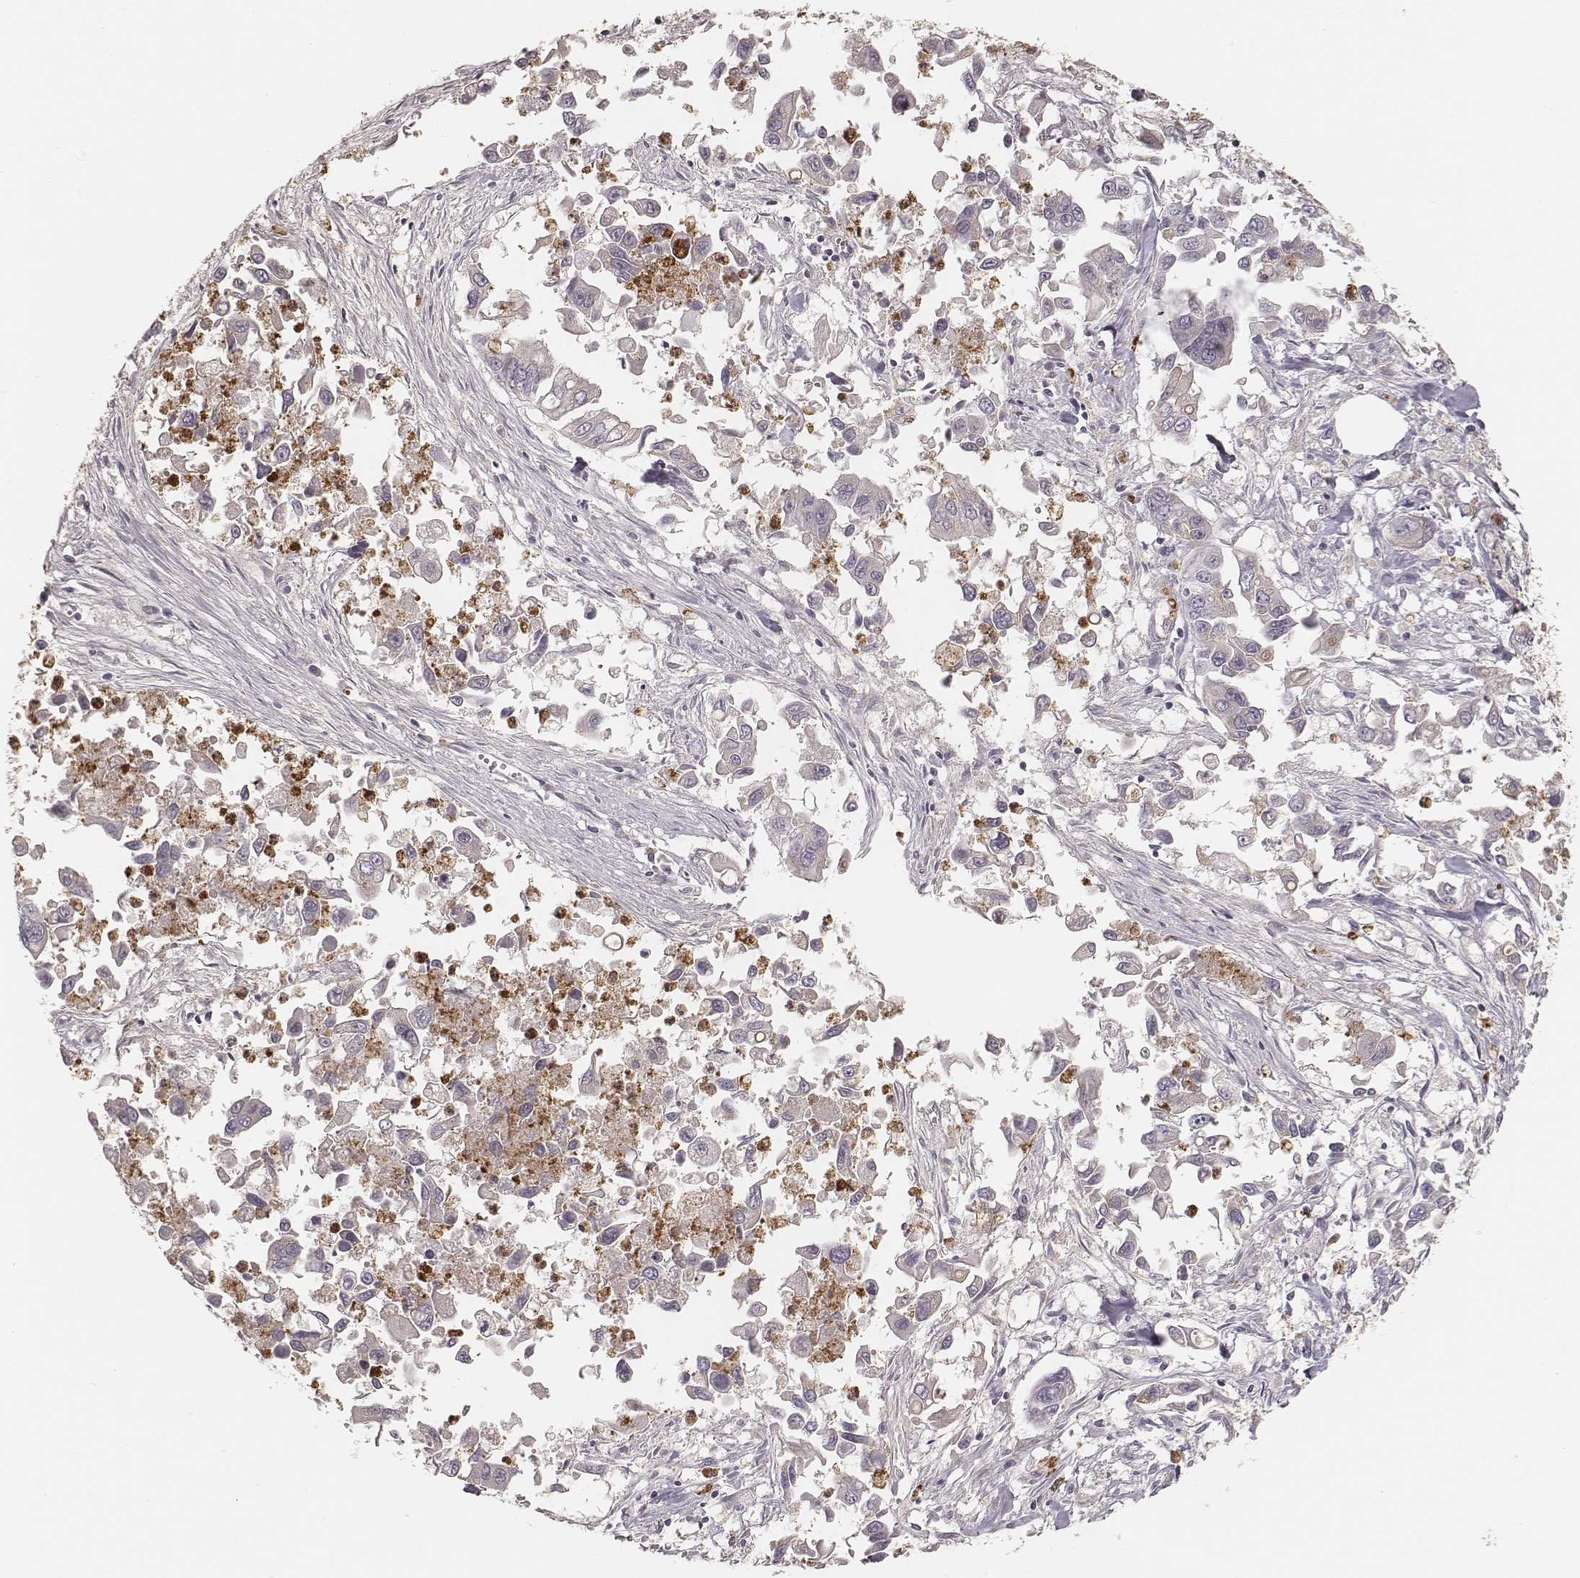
{"staining": {"intensity": "negative", "quantity": "none", "location": "none"}, "tissue": "pancreatic cancer", "cell_type": "Tumor cells", "image_type": "cancer", "snomed": [{"axis": "morphology", "description": "Adenocarcinoma, NOS"}, {"axis": "topography", "description": "Pancreas"}], "caption": "Image shows no significant protein expression in tumor cells of pancreatic cancer (adenocarcinoma). The staining is performed using DAB brown chromogen with nuclei counter-stained in using hematoxylin.", "gene": "ABCA7", "patient": {"sex": "female", "age": 83}}